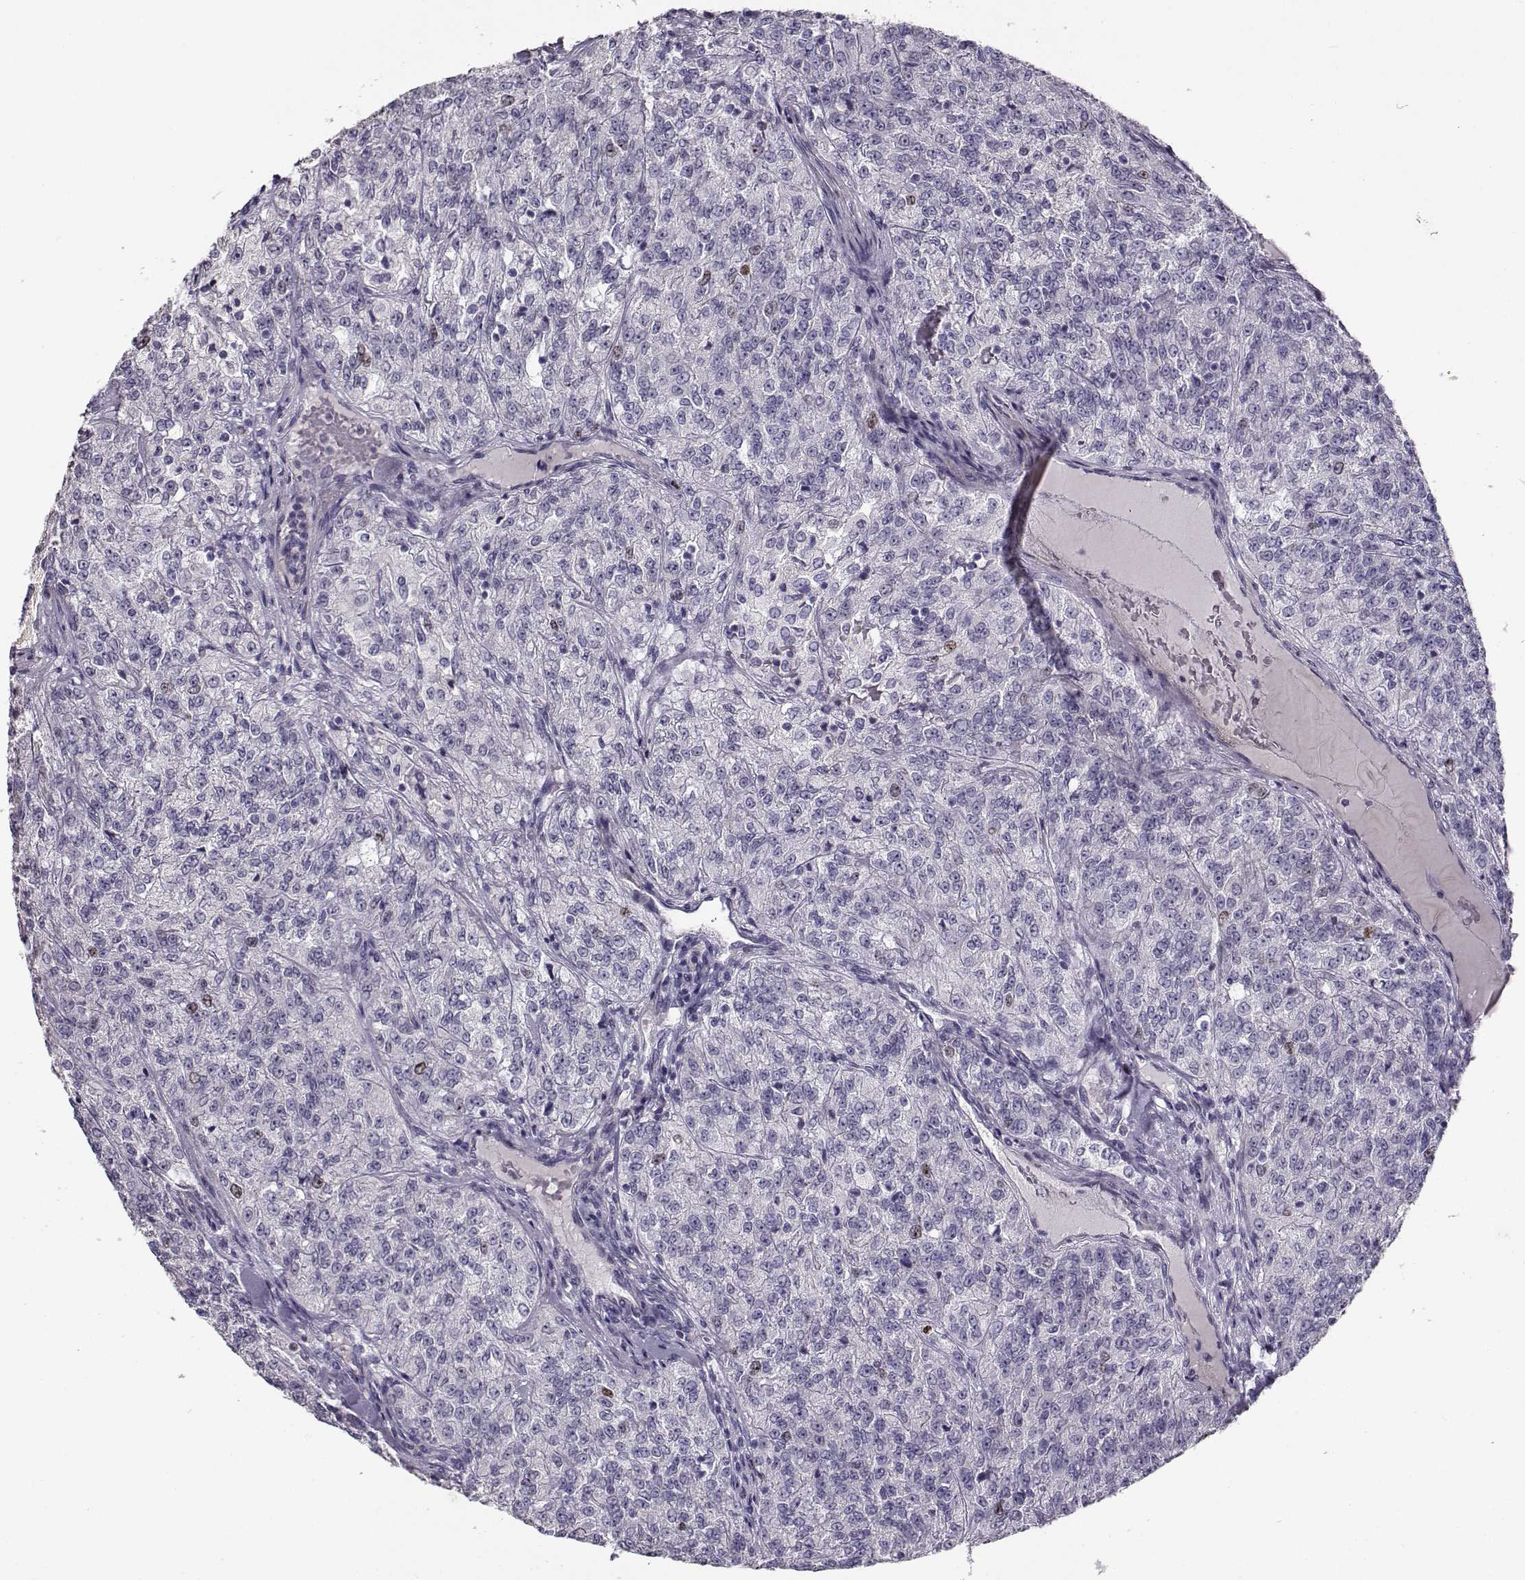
{"staining": {"intensity": "negative", "quantity": "none", "location": "none"}, "tissue": "renal cancer", "cell_type": "Tumor cells", "image_type": "cancer", "snomed": [{"axis": "morphology", "description": "Adenocarcinoma, NOS"}, {"axis": "topography", "description": "Kidney"}], "caption": "This image is of adenocarcinoma (renal) stained with IHC to label a protein in brown with the nuclei are counter-stained blue. There is no staining in tumor cells.", "gene": "NPW", "patient": {"sex": "female", "age": 63}}